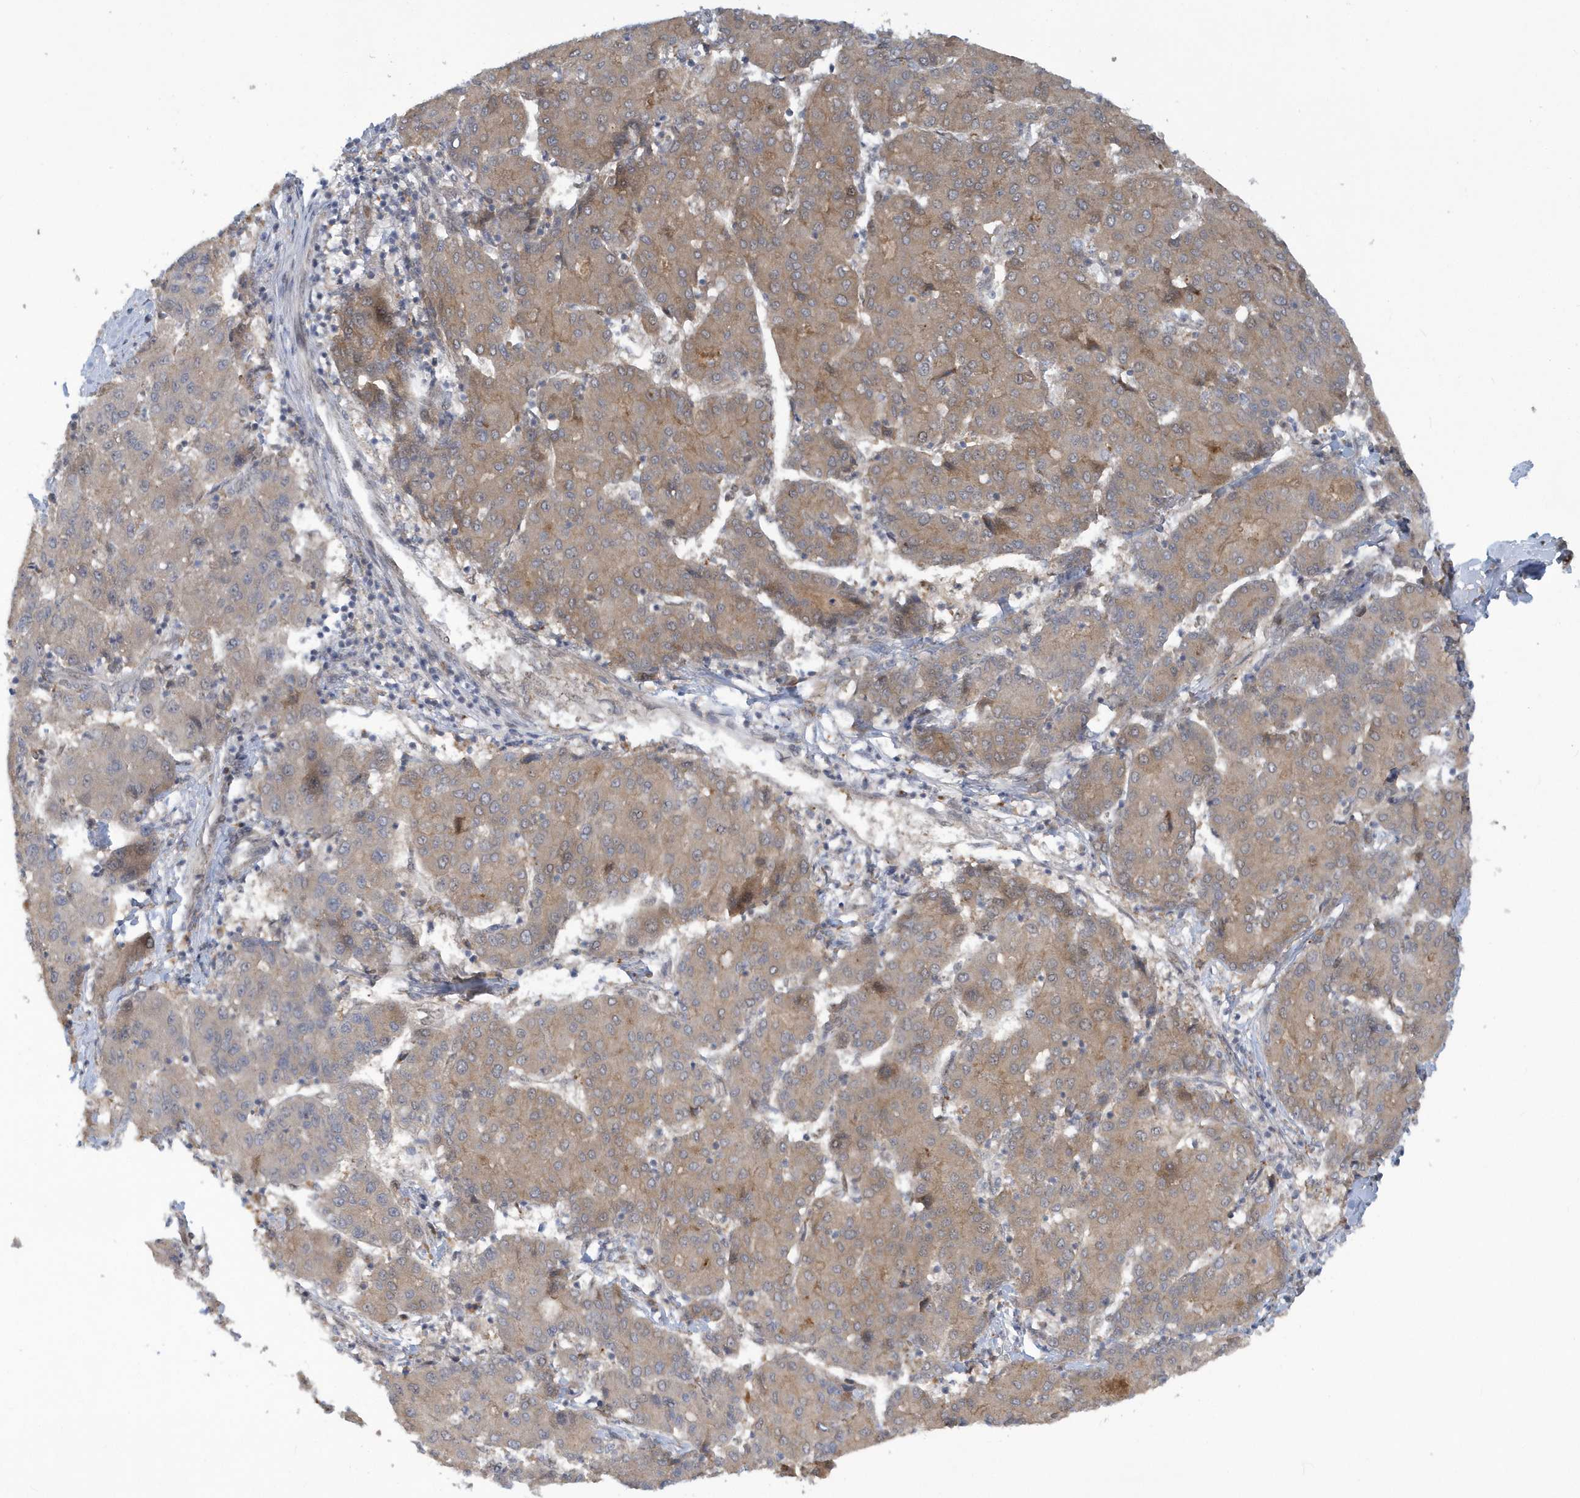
{"staining": {"intensity": "weak", "quantity": ">75%", "location": "cytoplasmic/membranous"}, "tissue": "liver cancer", "cell_type": "Tumor cells", "image_type": "cancer", "snomed": [{"axis": "morphology", "description": "Carcinoma, Hepatocellular, NOS"}, {"axis": "topography", "description": "Liver"}], "caption": "Immunohistochemistry micrograph of human liver cancer (hepatocellular carcinoma) stained for a protein (brown), which reveals low levels of weak cytoplasmic/membranous staining in approximately >75% of tumor cells.", "gene": "ATG4A", "patient": {"sex": "male", "age": 65}}